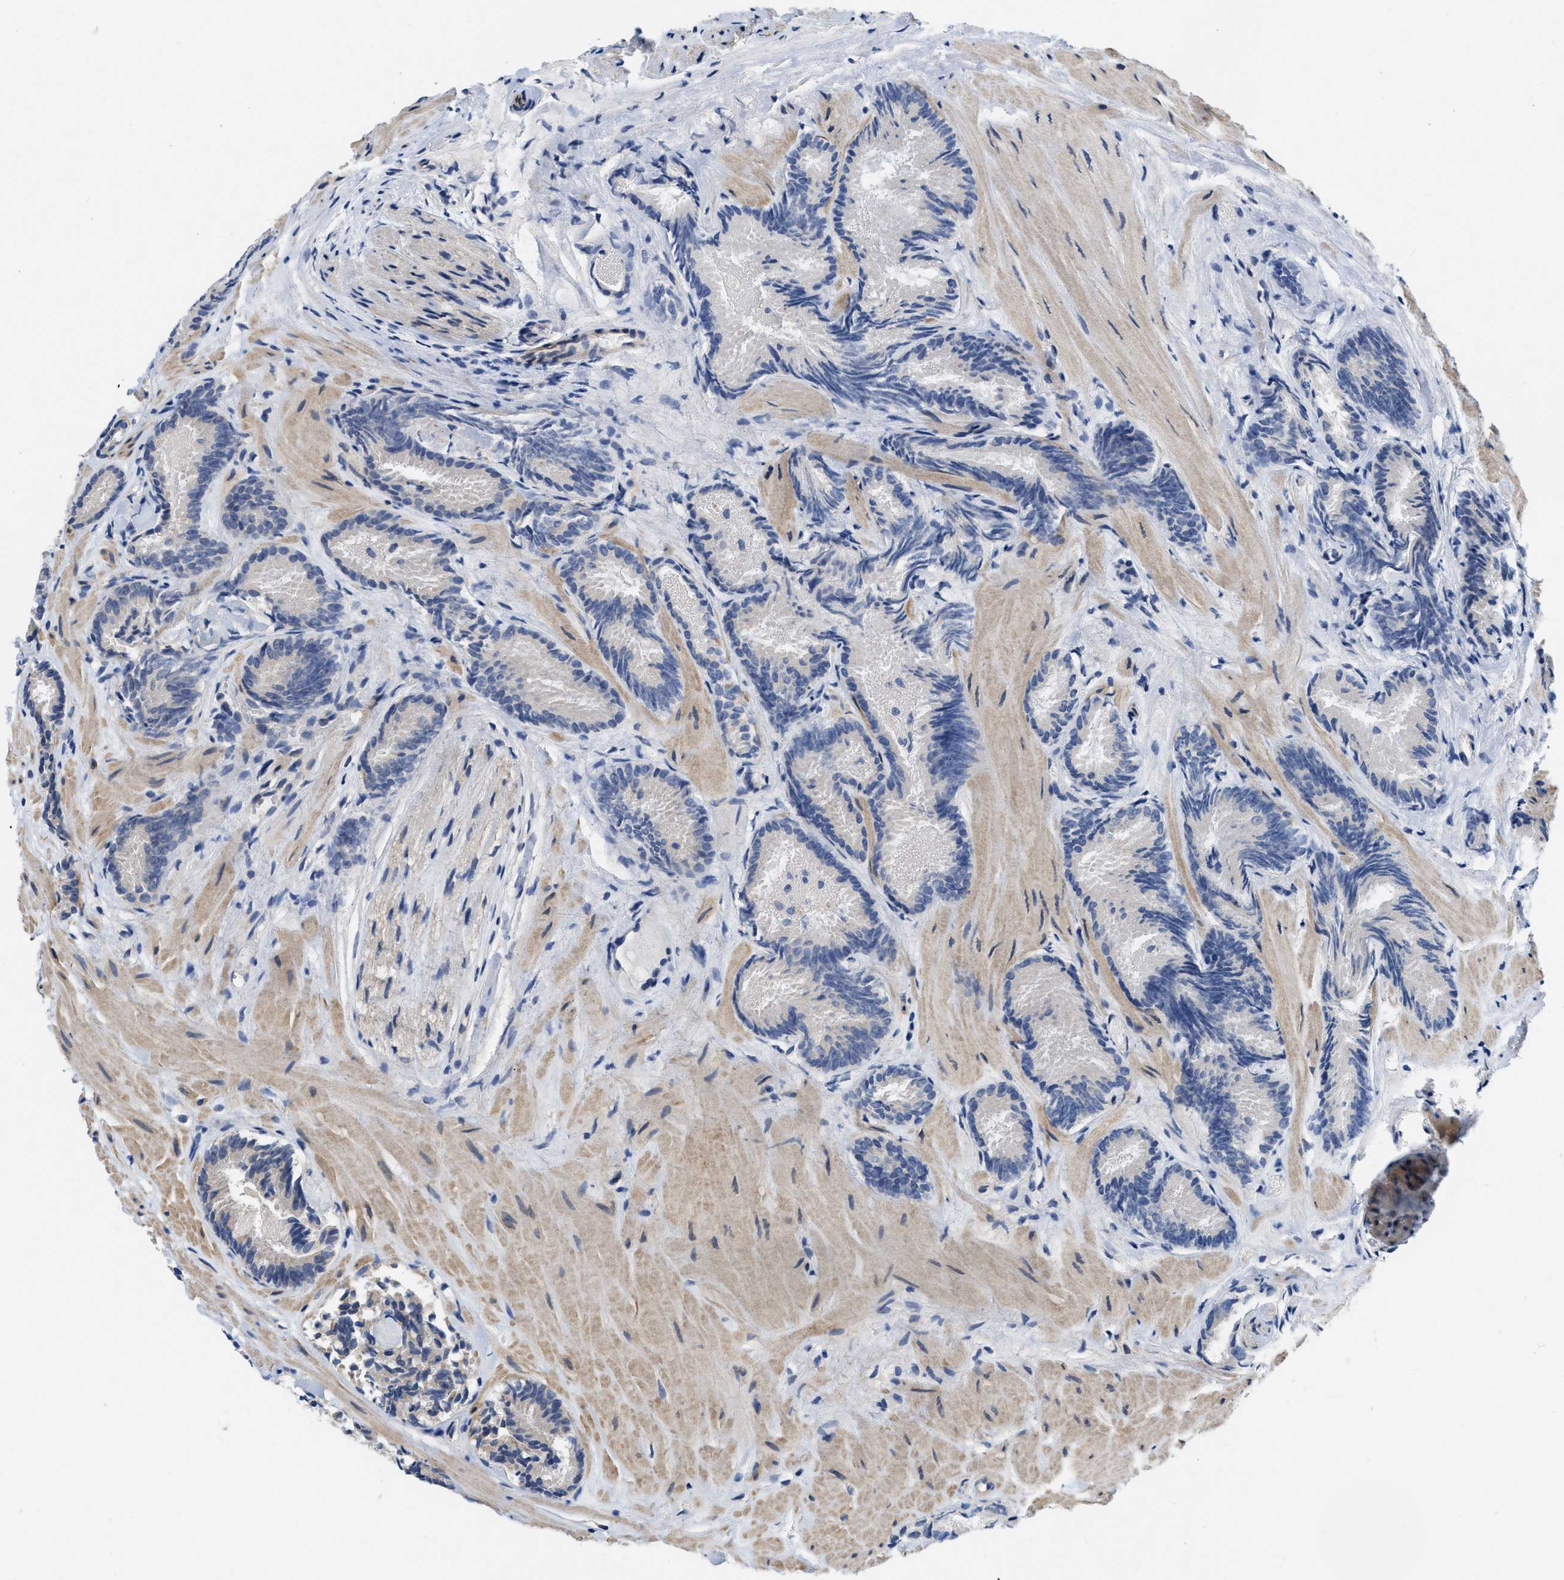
{"staining": {"intensity": "negative", "quantity": "none", "location": "none"}, "tissue": "prostate cancer", "cell_type": "Tumor cells", "image_type": "cancer", "snomed": [{"axis": "morphology", "description": "Adenocarcinoma, Low grade"}, {"axis": "topography", "description": "Prostate"}], "caption": "Tumor cells are negative for brown protein staining in adenocarcinoma (low-grade) (prostate).", "gene": "EOGT", "patient": {"sex": "male", "age": 51}}